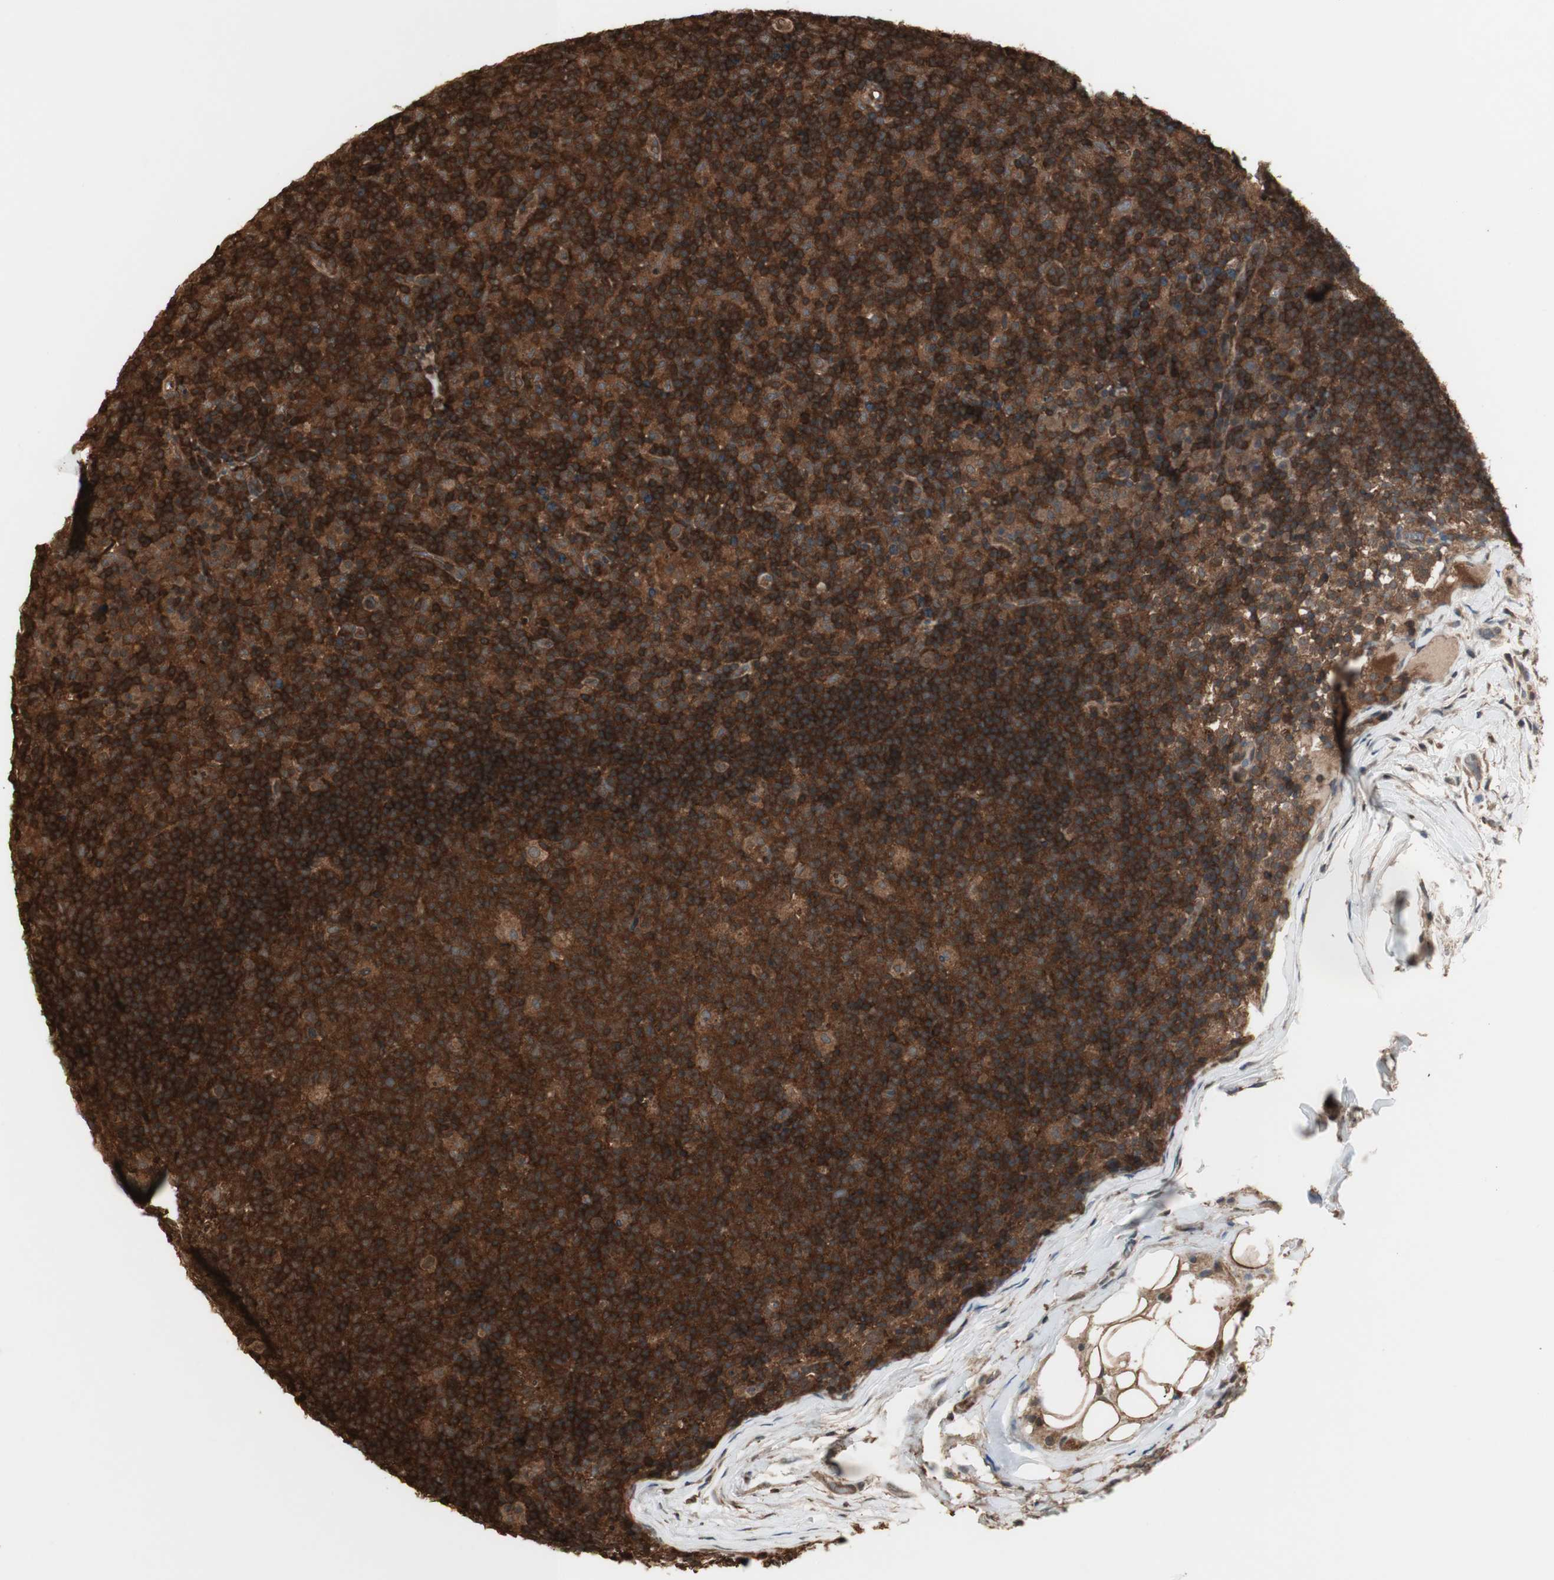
{"staining": {"intensity": "strong", "quantity": ">75%", "location": "cytoplasmic/membranous"}, "tissue": "lymph node", "cell_type": "Germinal center cells", "image_type": "normal", "snomed": [{"axis": "morphology", "description": "Normal tissue, NOS"}, {"axis": "morphology", "description": "Inflammation, NOS"}, {"axis": "topography", "description": "Lymph node"}], "caption": "IHC micrograph of unremarkable human lymph node stained for a protein (brown), which demonstrates high levels of strong cytoplasmic/membranous positivity in approximately >75% of germinal center cells.", "gene": "YWHAB", "patient": {"sex": "male", "age": 55}}